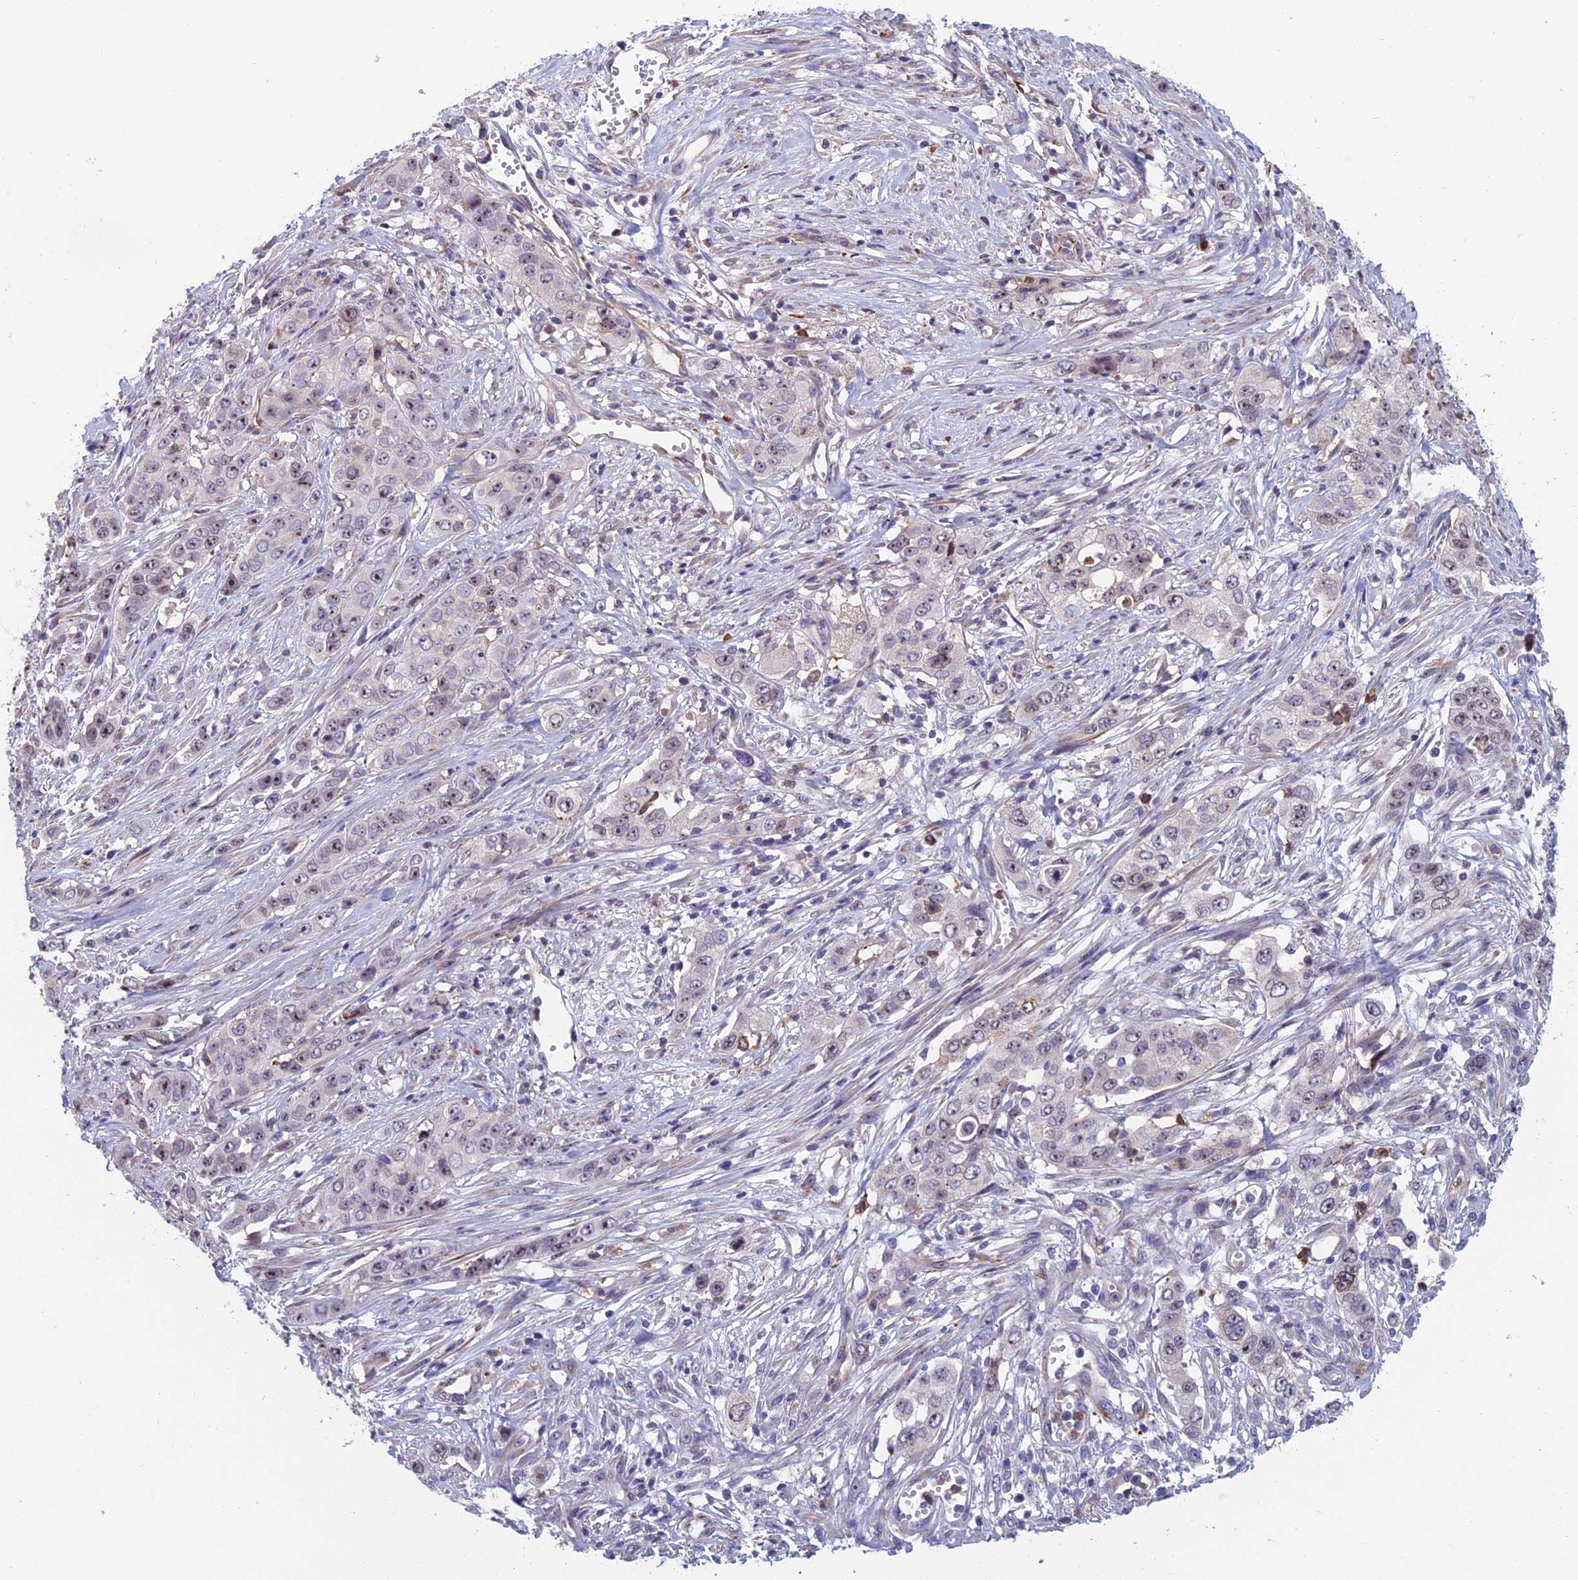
{"staining": {"intensity": "moderate", "quantity": "25%-75%", "location": "nuclear"}, "tissue": "stomach cancer", "cell_type": "Tumor cells", "image_type": "cancer", "snomed": [{"axis": "morphology", "description": "Adenocarcinoma, NOS"}, {"axis": "topography", "description": "Stomach, upper"}], "caption": "There is medium levels of moderate nuclear expression in tumor cells of stomach cancer, as demonstrated by immunohistochemical staining (brown color).", "gene": "NOC2L", "patient": {"sex": "male", "age": 62}}